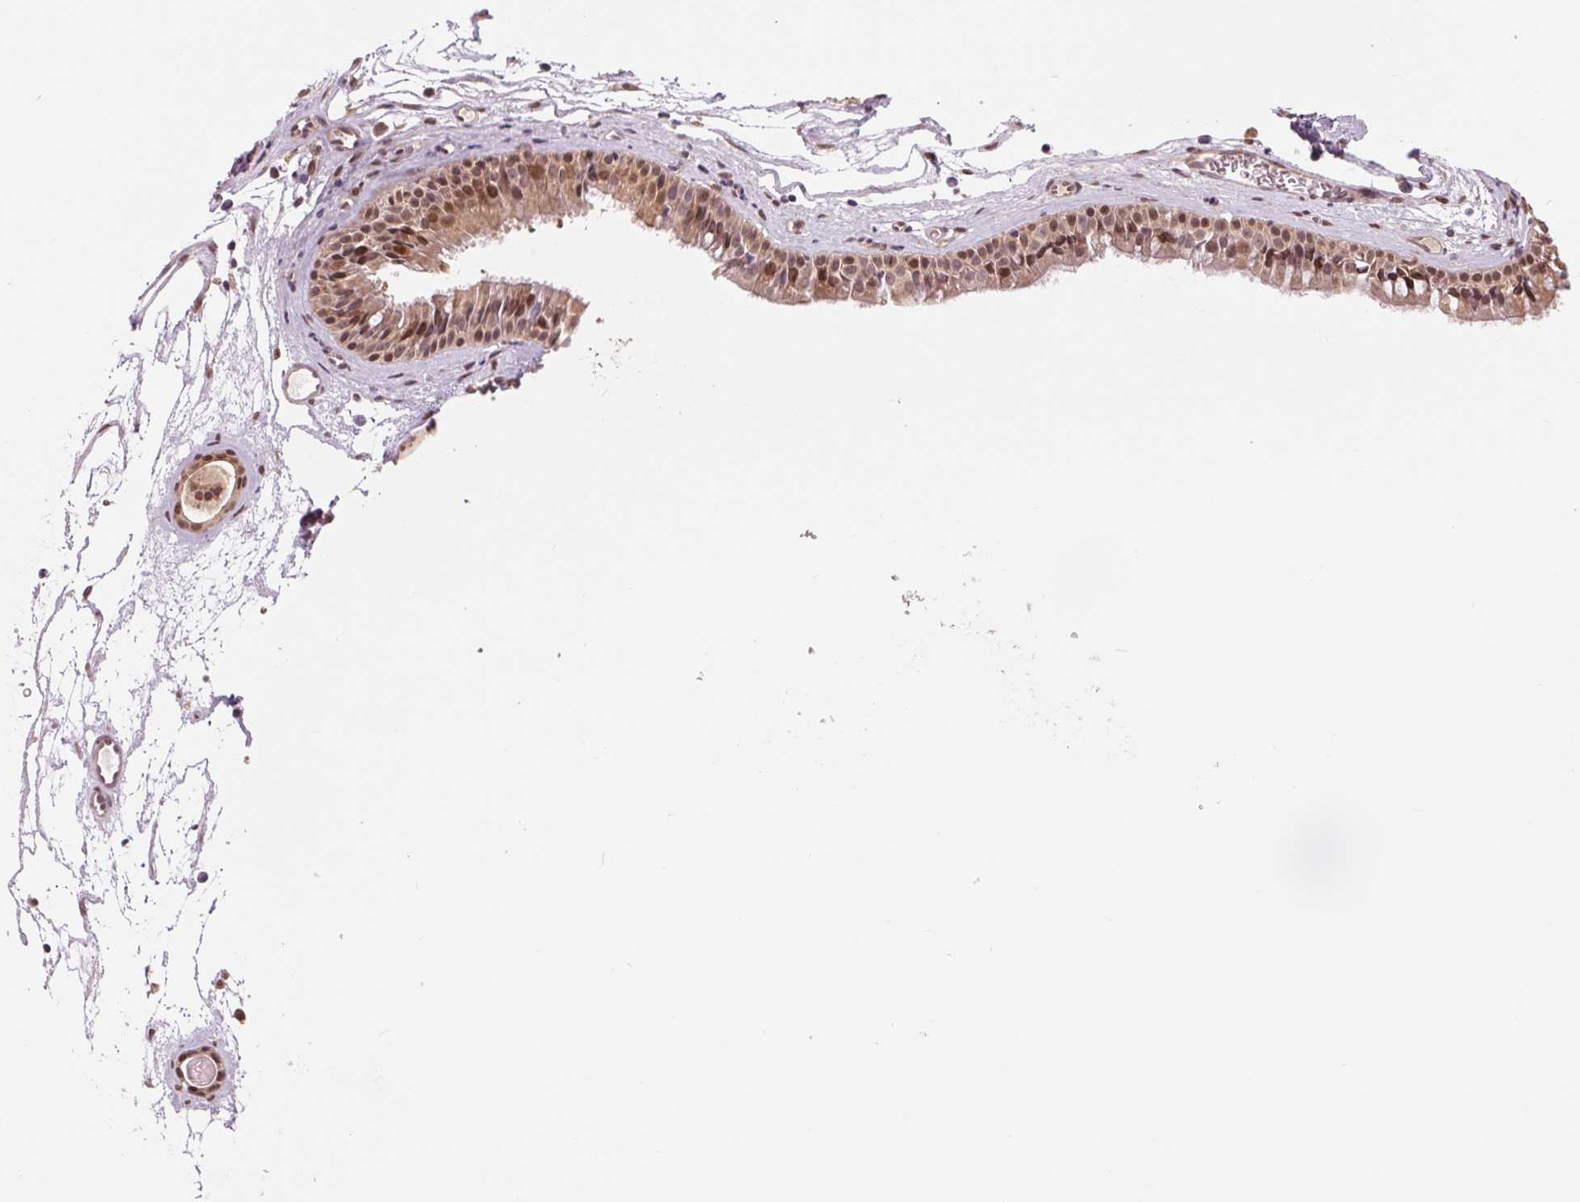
{"staining": {"intensity": "moderate", "quantity": ">75%", "location": "cytoplasmic/membranous,nuclear"}, "tissue": "nasopharynx", "cell_type": "Respiratory epithelial cells", "image_type": "normal", "snomed": [{"axis": "morphology", "description": "Normal tissue, NOS"}, {"axis": "topography", "description": "Nasopharynx"}], "caption": "A brown stain shows moderate cytoplasmic/membranous,nuclear staining of a protein in respiratory epithelial cells of benign nasopharynx.", "gene": "ERI3", "patient": {"sex": "female", "age": 52}}